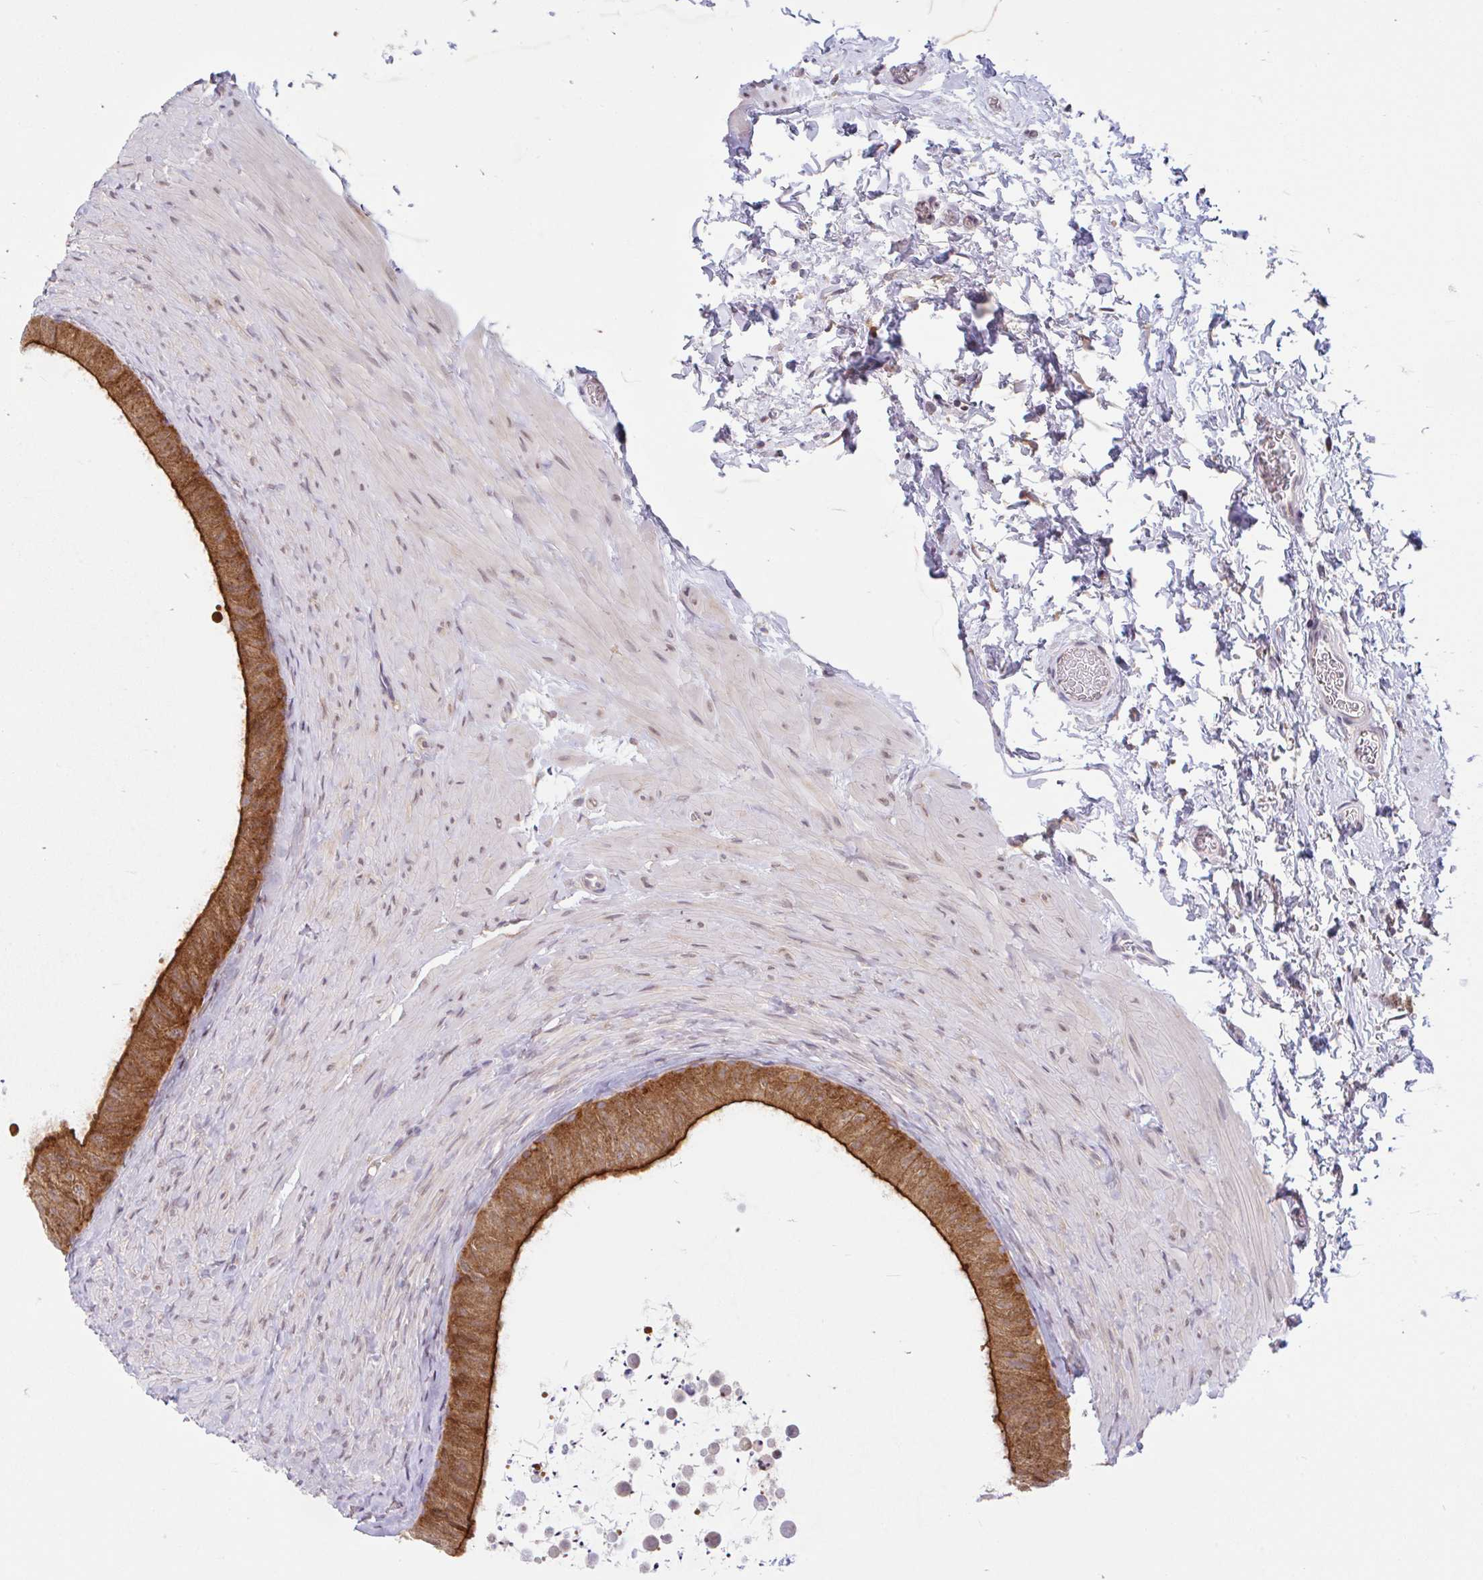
{"staining": {"intensity": "strong", "quantity": ">75%", "location": "cytoplasmic/membranous"}, "tissue": "epididymis", "cell_type": "Glandular cells", "image_type": "normal", "snomed": [{"axis": "morphology", "description": "Normal tissue, NOS"}, {"axis": "topography", "description": "Epididymis, spermatic cord, NOS"}, {"axis": "topography", "description": "Epididymis"}], "caption": "A brown stain shows strong cytoplasmic/membranous staining of a protein in glandular cells of unremarkable human epididymis.", "gene": "RALBP1", "patient": {"sex": "male", "age": 31}}